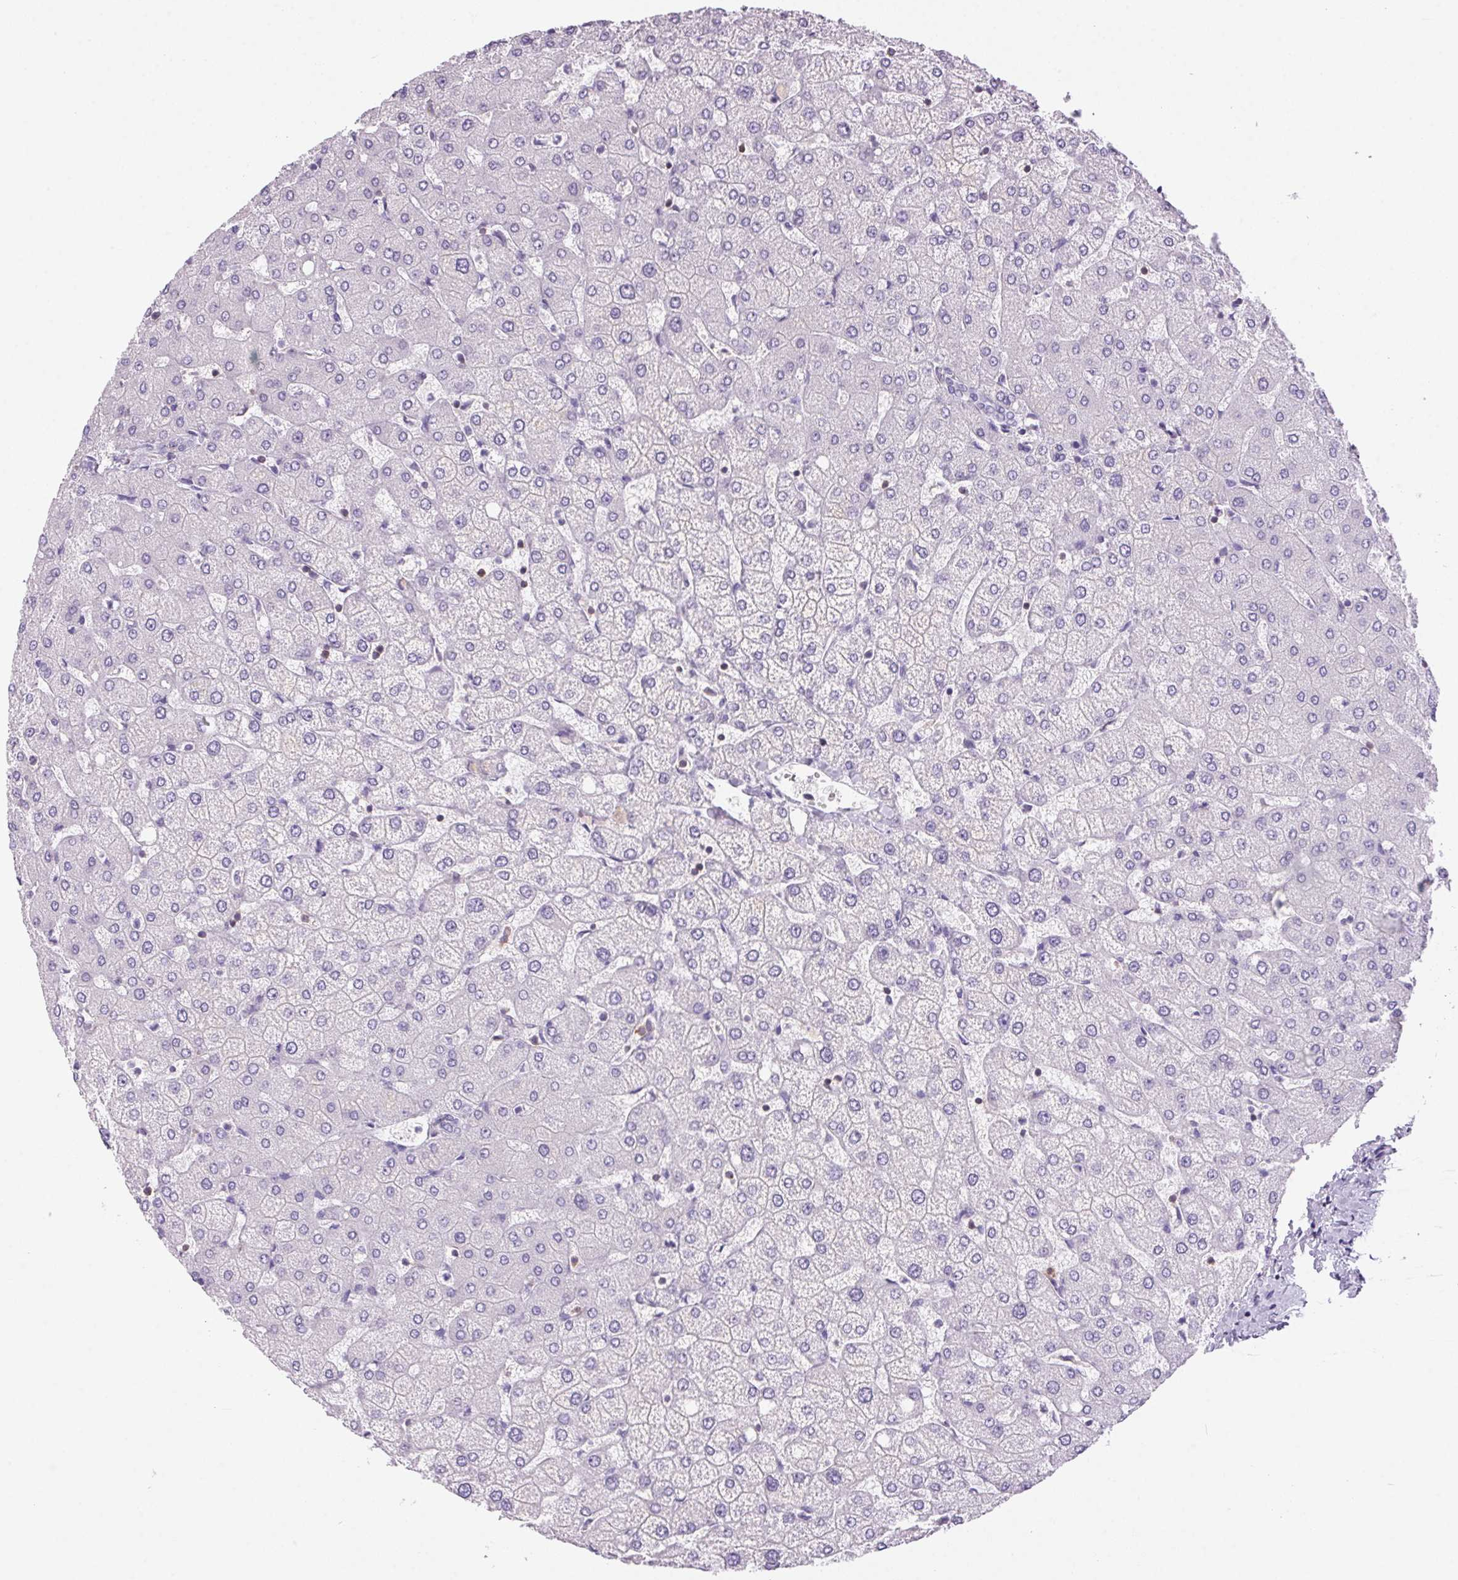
{"staining": {"intensity": "negative", "quantity": "none", "location": "none"}, "tissue": "liver", "cell_type": "Cholangiocytes", "image_type": "normal", "snomed": [{"axis": "morphology", "description": "Normal tissue, NOS"}, {"axis": "topography", "description": "Liver"}], "caption": "Immunohistochemistry (IHC) photomicrograph of normal liver: liver stained with DAB shows no significant protein staining in cholangiocytes.", "gene": "S100A2", "patient": {"sex": "female", "age": 54}}